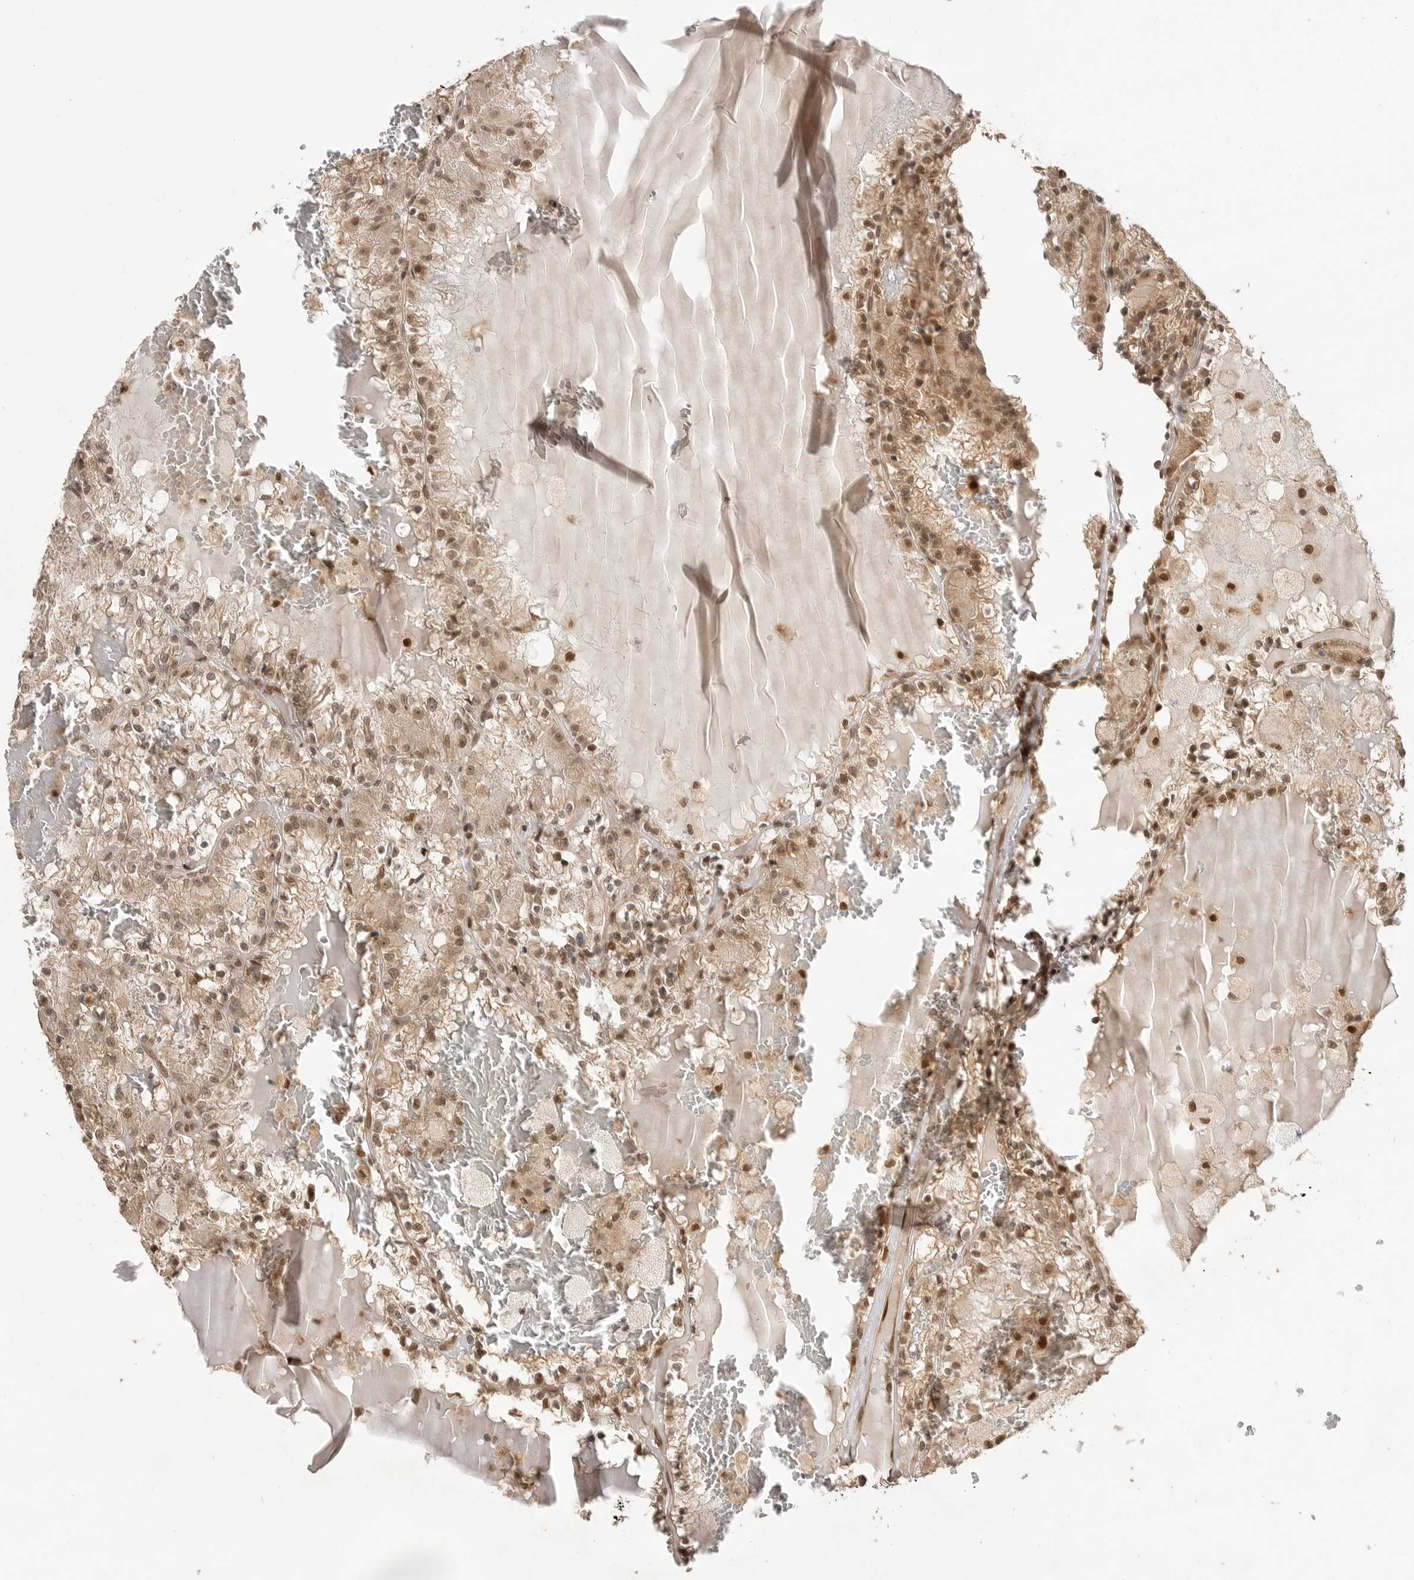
{"staining": {"intensity": "moderate", "quantity": ">75%", "location": "cytoplasmic/membranous,nuclear"}, "tissue": "renal cancer", "cell_type": "Tumor cells", "image_type": "cancer", "snomed": [{"axis": "morphology", "description": "Adenocarcinoma, NOS"}, {"axis": "topography", "description": "Kidney"}], "caption": "Protein staining displays moderate cytoplasmic/membranous and nuclear expression in about >75% of tumor cells in renal adenocarcinoma. Using DAB (3,3'-diaminobenzidine) (brown) and hematoxylin (blue) stains, captured at high magnification using brightfield microscopy.", "gene": "ALKAL1", "patient": {"sex": "female", "age": 56}}